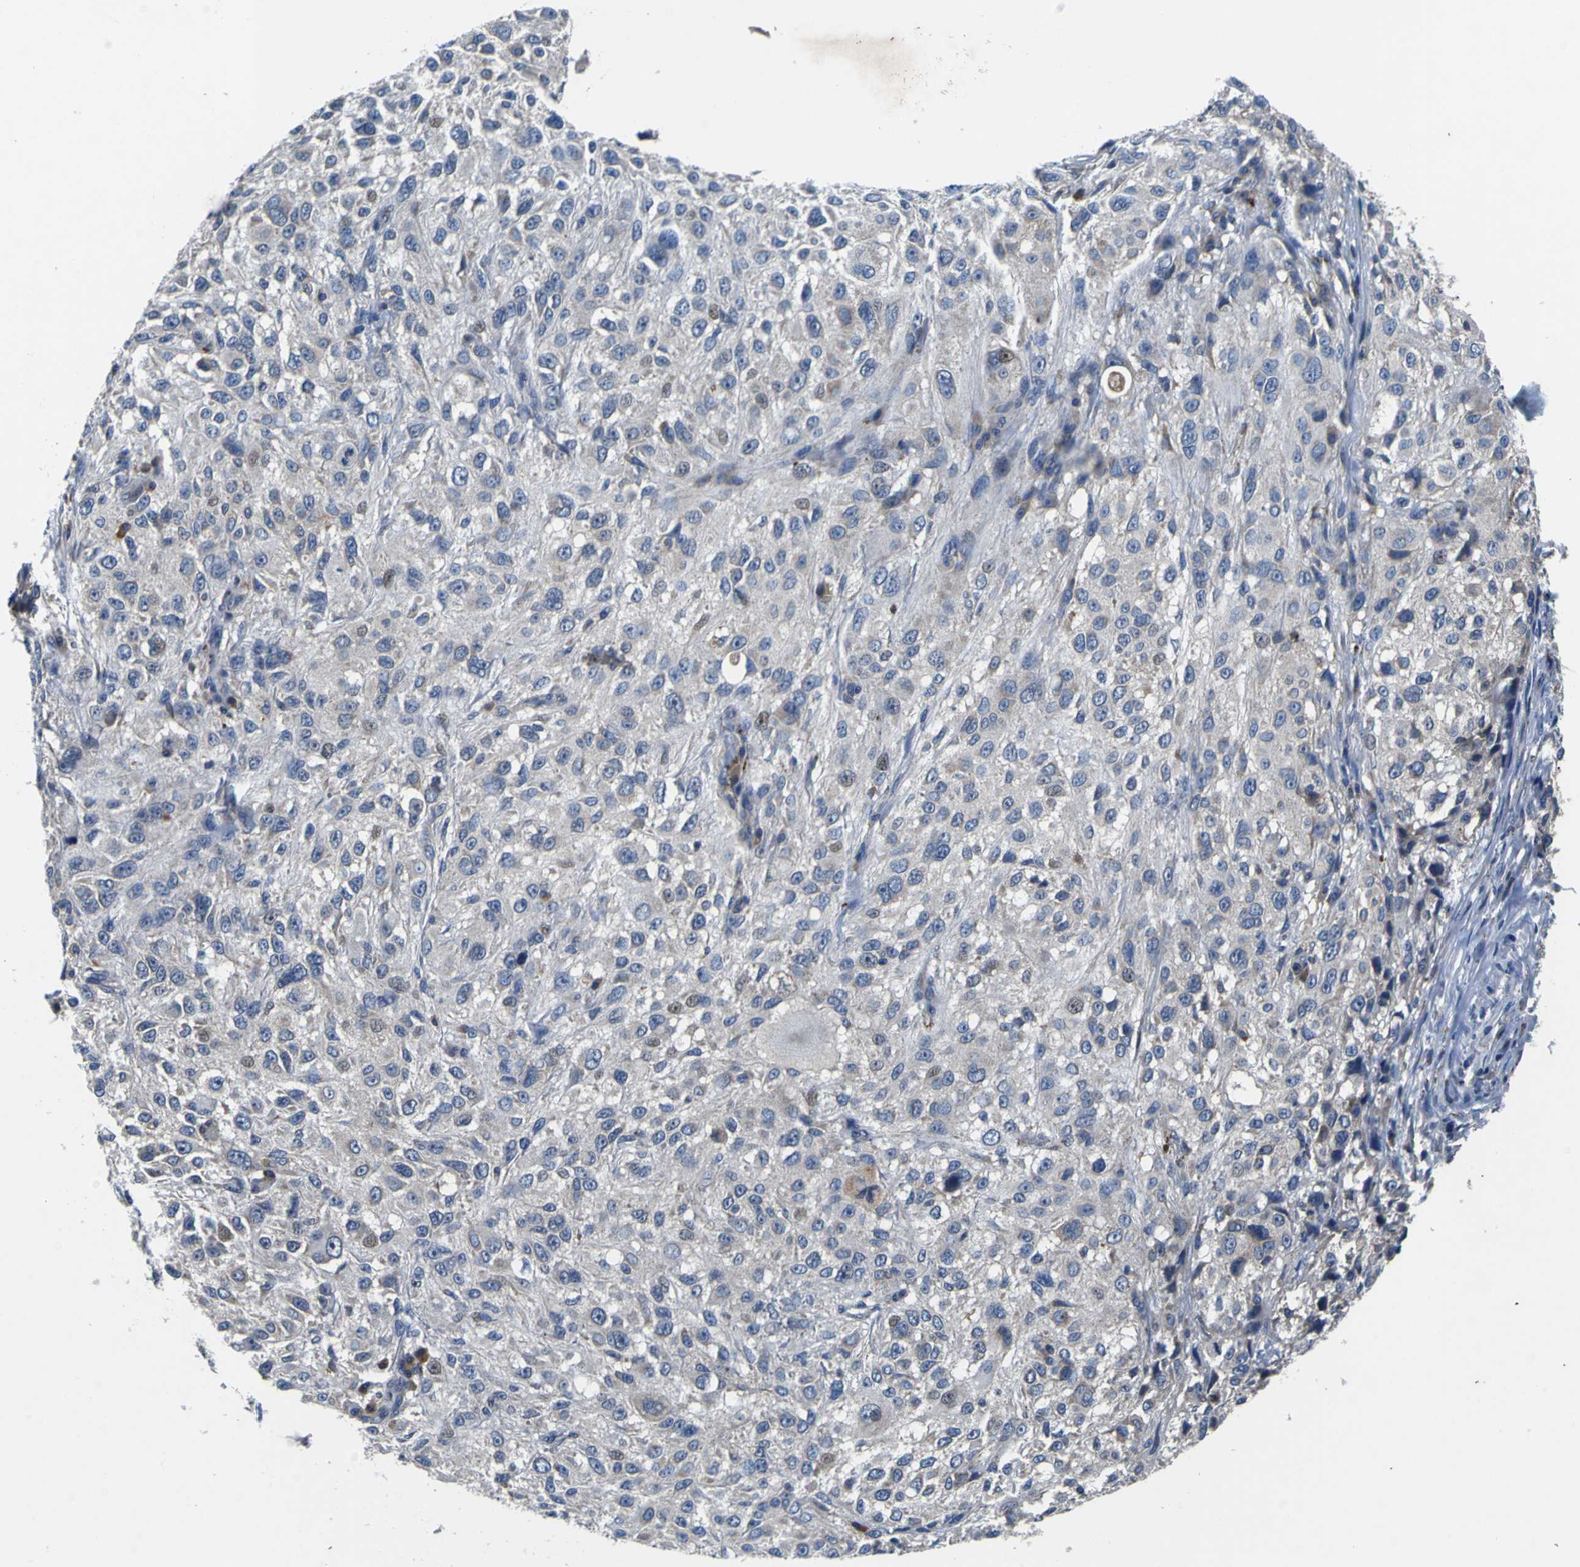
{"staining": {"intensity": "weak", "quantity": "<25%", "location": "cytoplasmic/membranous,nuclear"}, "tissue": "melanoma", "cell_type": "Tumor cells", "image_type": "cancer", "snomed": [{"axis": "morphology", "description": "Necrosis, NOS"}, {"axis": "morphology", "description": "Malignant melanoma, NOS"}, {"axis": "topography", "description": "Skin"}], "caption": "An image of human melanoma is negative for staining in tumor cells.", "gene": "EPHB4", "patient": {"sex": "female", "age": 87}}